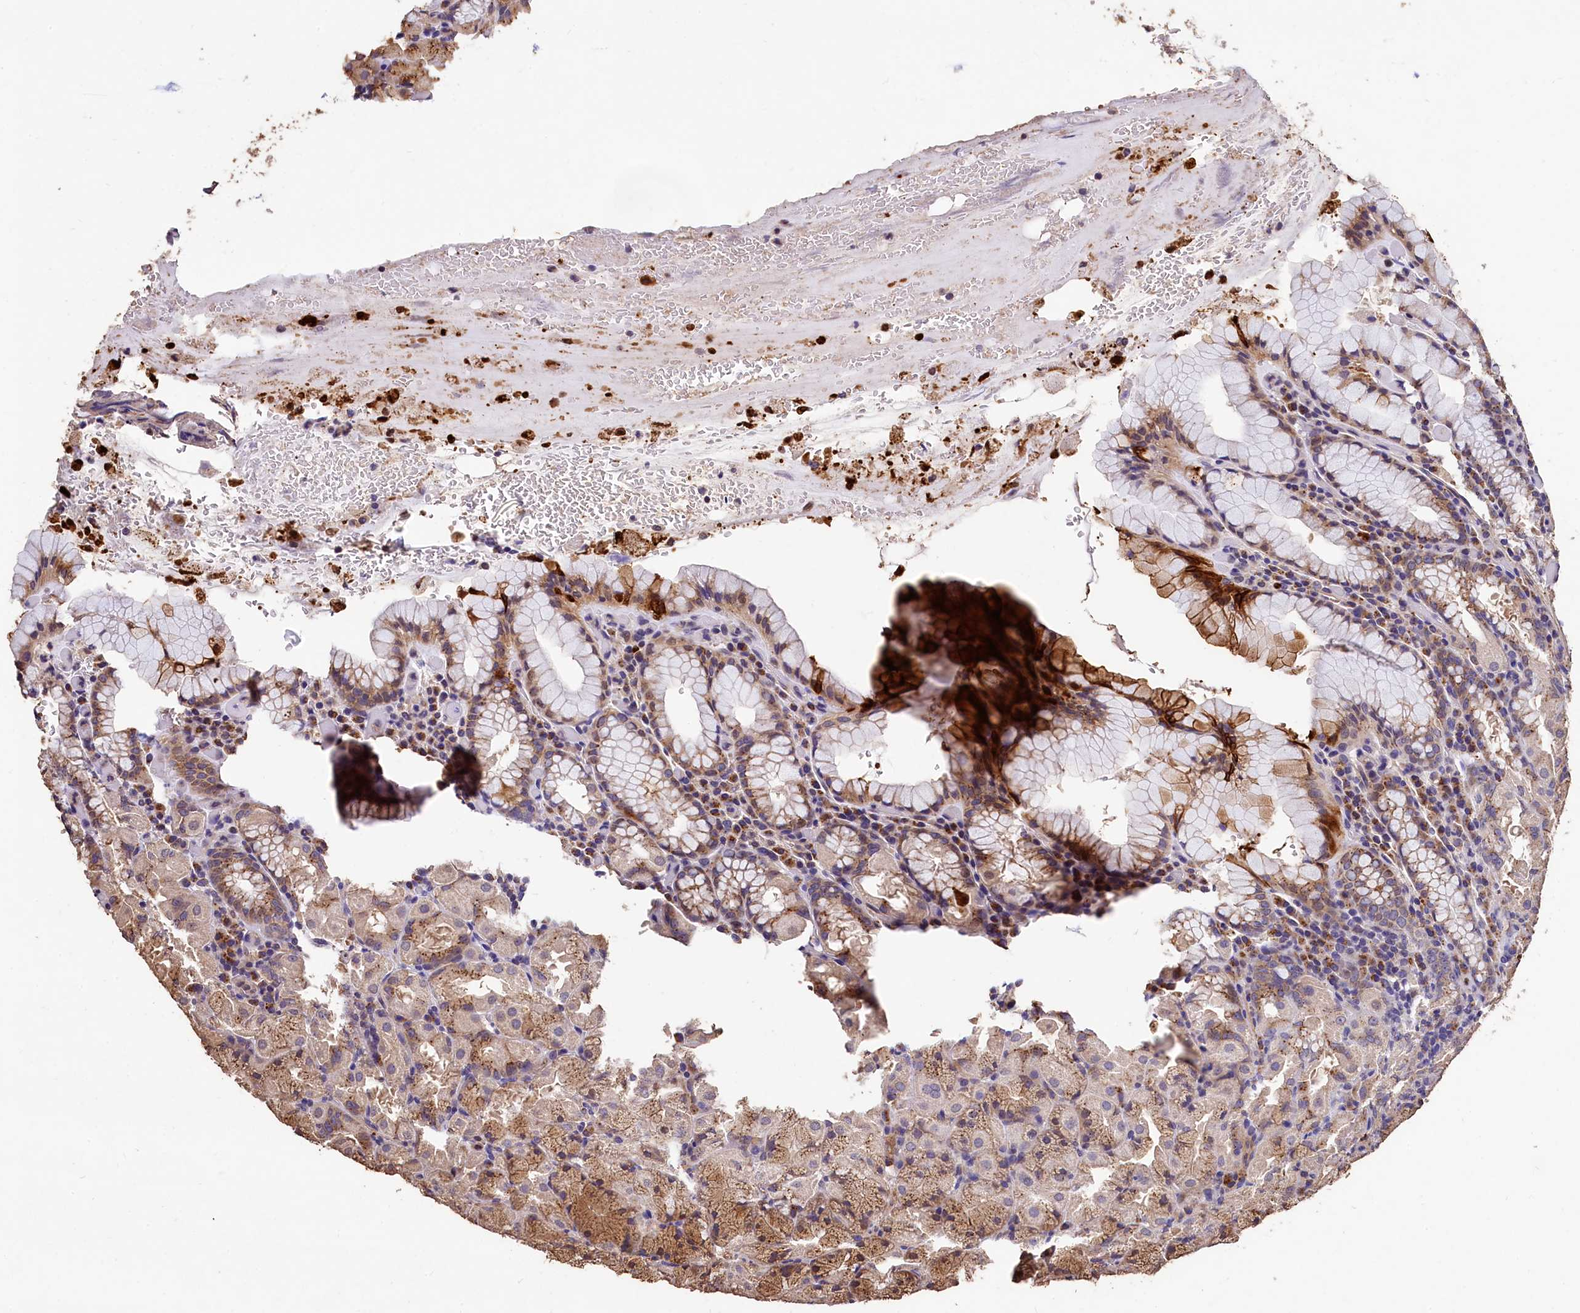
{"staining": {"intensity": "moderate", "quantity": ">75%", "location": "cytoplasmic/membranous"}, "tissue": "stomach", "cell_type": "Glandular cells", "image_type": "normal", "snomed": [{"axis": "morphology", "description": "Normal tissue, NOS"}, {"axis": "topography", "description": "Stomach, upper"}, {"axis": "topography", "description": "Stomach, lower"}], "caption": "Stomach stained with a protein marker displays moderate staining in glandular cells.", "gene": "LSM4", "patient": {"sex": "male", "age": 80}}